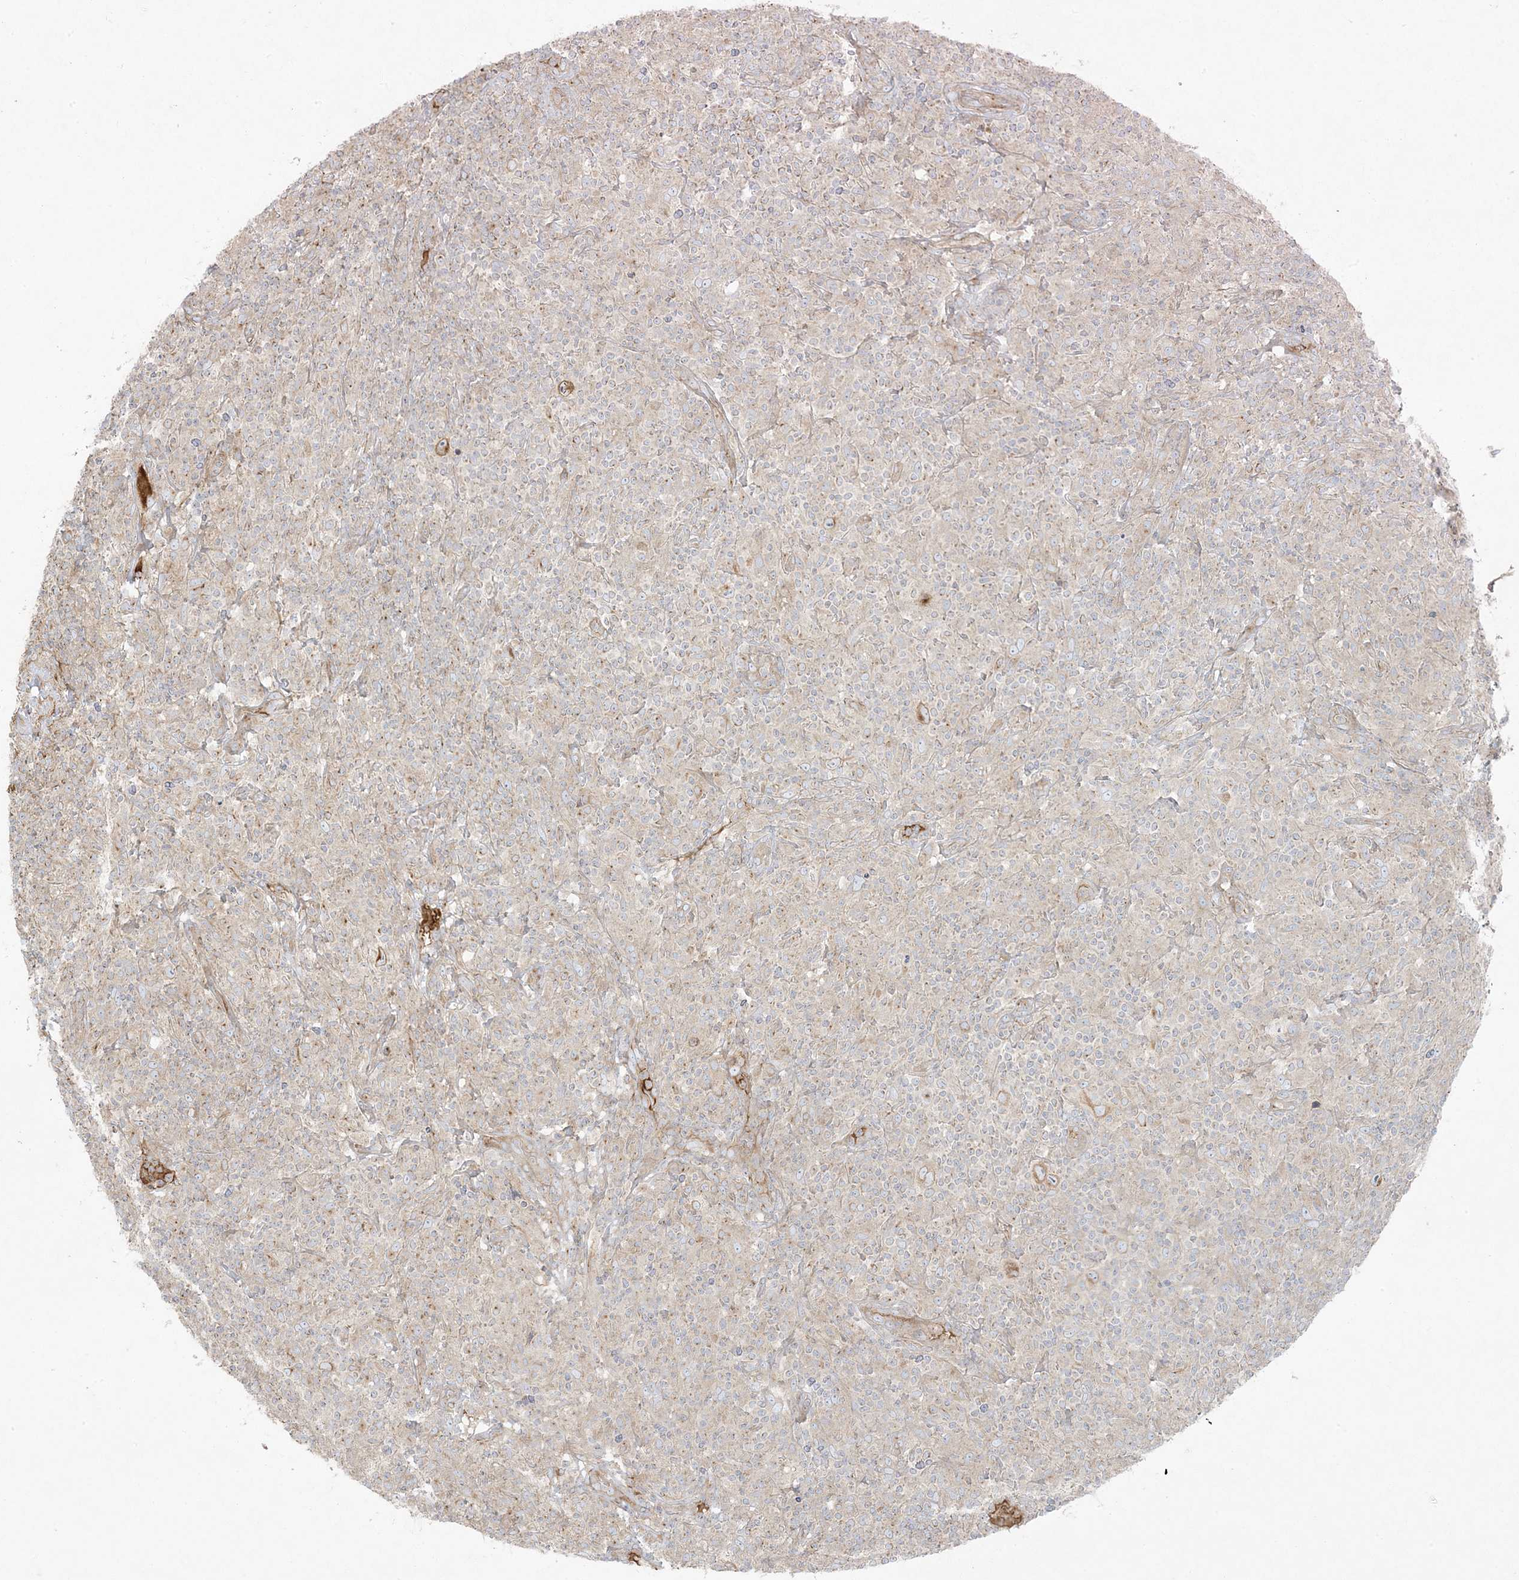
{"staining": {"intensity": "moderate", "quantity": "<25%", "location": "cytoplasmic/membranous"}, "tissue": "lymphoma", "cell_type": "Tumor cells", "image_type": "cancer", "snomed": [{"axis": "morphology", "description": "Hodgkin's disease, NOS"}, {"axis": "topography", "description": "Lymph node"}], "caption": "Hodgkin's disease stained with a brown dye exhibits moderate cytoplasmic/membranous positive expression in approximately <25% of tumor cells.", "gene": "PIK3R4", "patient": {"sex": "male", "age": 70}}